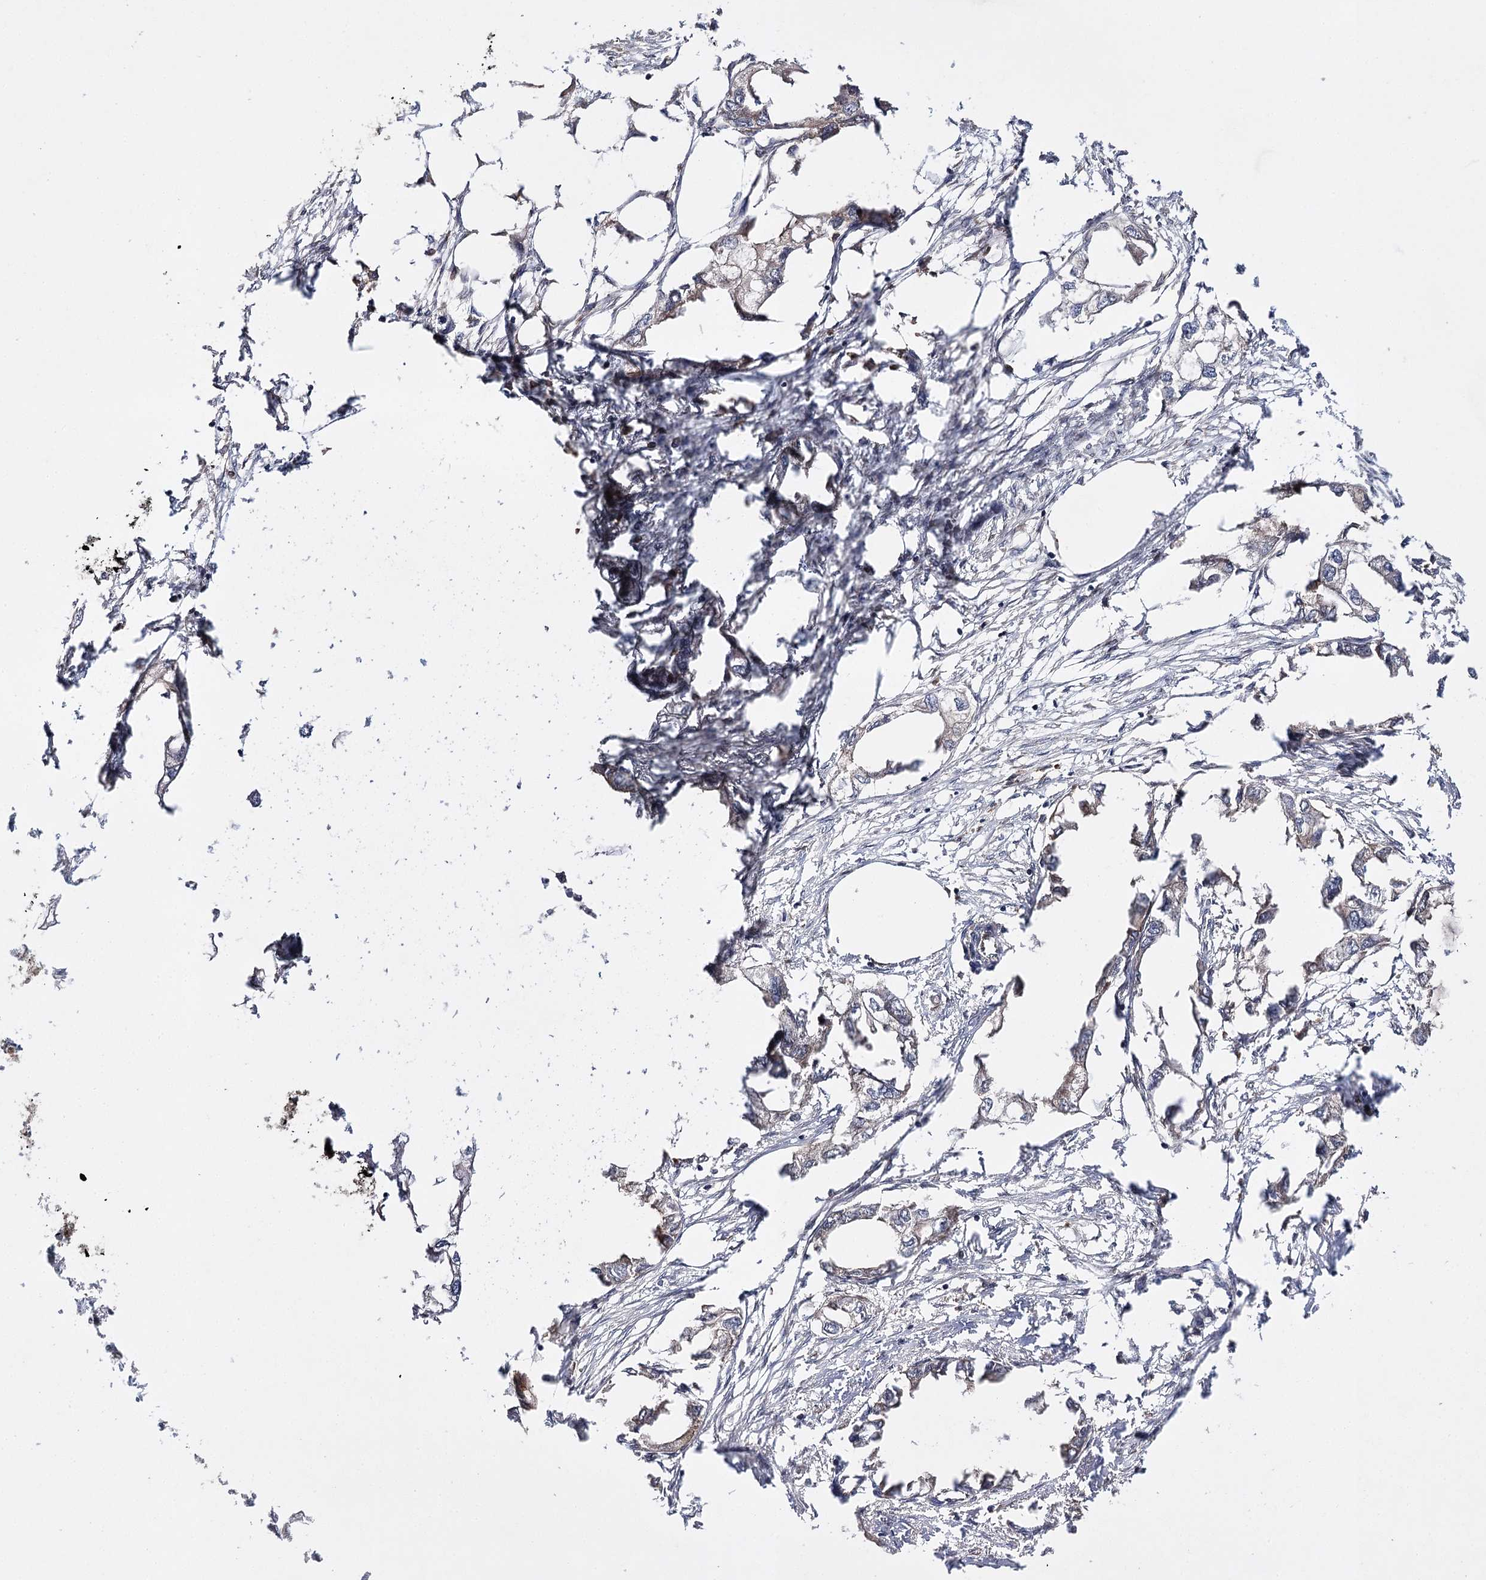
{"staining": {"intensity": "negative", "quantity": "none", "location": "none"}, "tissue": "endometrial cancer", "cell_type": "Tumor cells", "image_type": "cancer", "snomed": [{"axis": "morphology", "description": "Adenocarcinoma, NOS"}, {"axis": "morphology", "description": "Adenocarcinoma, metastatic, NOS"}, {"axis": "topography", "description": "Adipose tissue"}, {"axis": "topography", "description": "Endometrium"}], "caption": "DAB immunohistochemical staining of endometrial cancer (adenocarcinoma) exhibits no significant expression in tumor cells.", "gene": "BCR", "patient": {"sex": "female", "age": 67}}